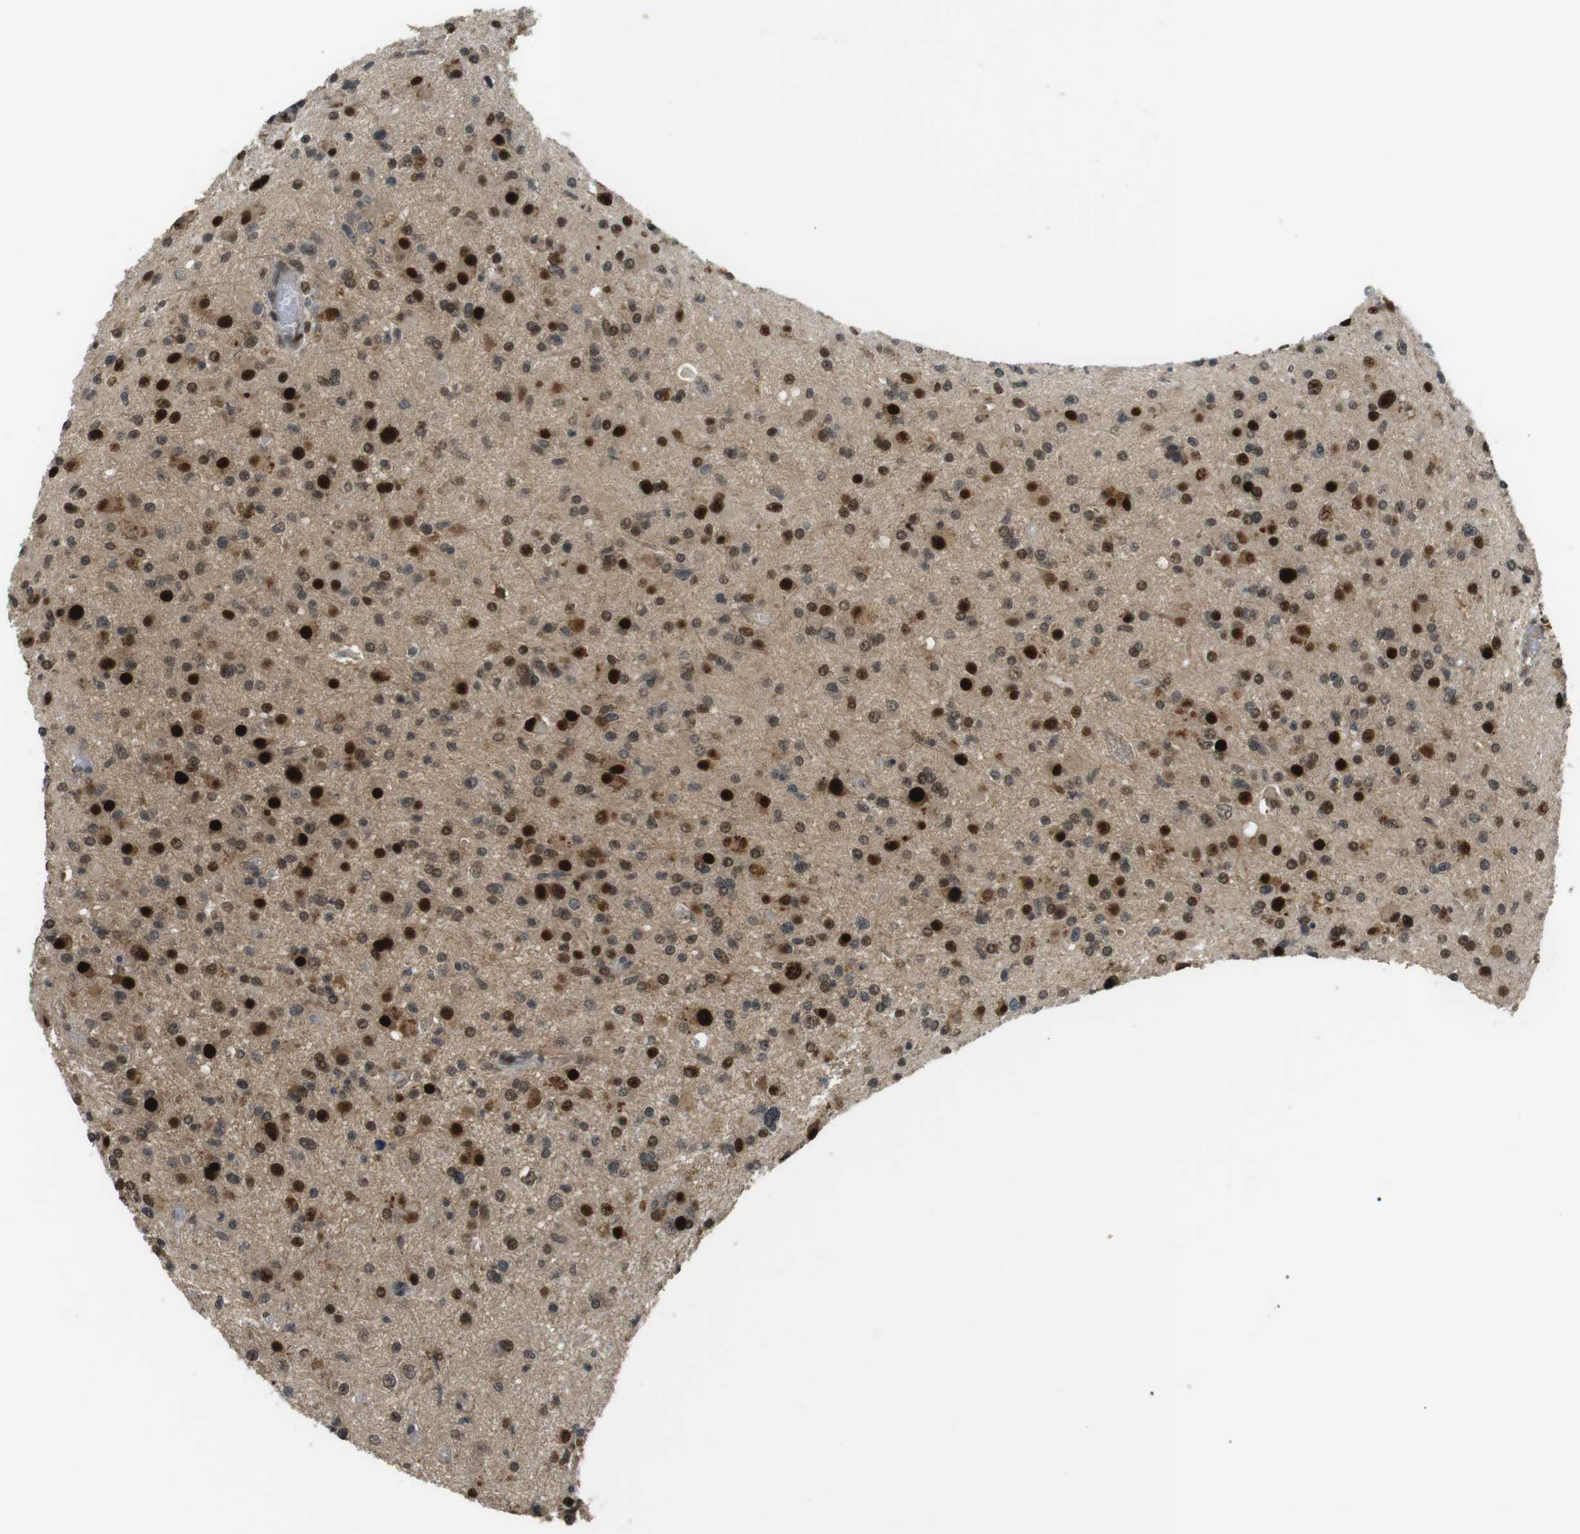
{"staining": {"intensity": "strong", "quantity": "25%-75%", "location": "cytoplasmic/membranous,nuclear"}, "tissue": "glioma", "cell_type": "Tumor cells", "image_type": "cancer", "snomed": [{"axis": "morphology", "description": "Glioma, malignant, High grade"}, {"axis": "topography", "description": "Brain"}], "caption": "Malignant glioma (high-grade) tissue displays strong cytoplasmic/membranous and nuclear staining in about 25%-75% of tumor cells, visualized by immunohistochemistry. (DAB (3,3'-diaminobenzidine) IHC with brightfield microscopy, high magnification).", "gene": "ORAI3", "patient": {"sex": "male", "age": 33}}